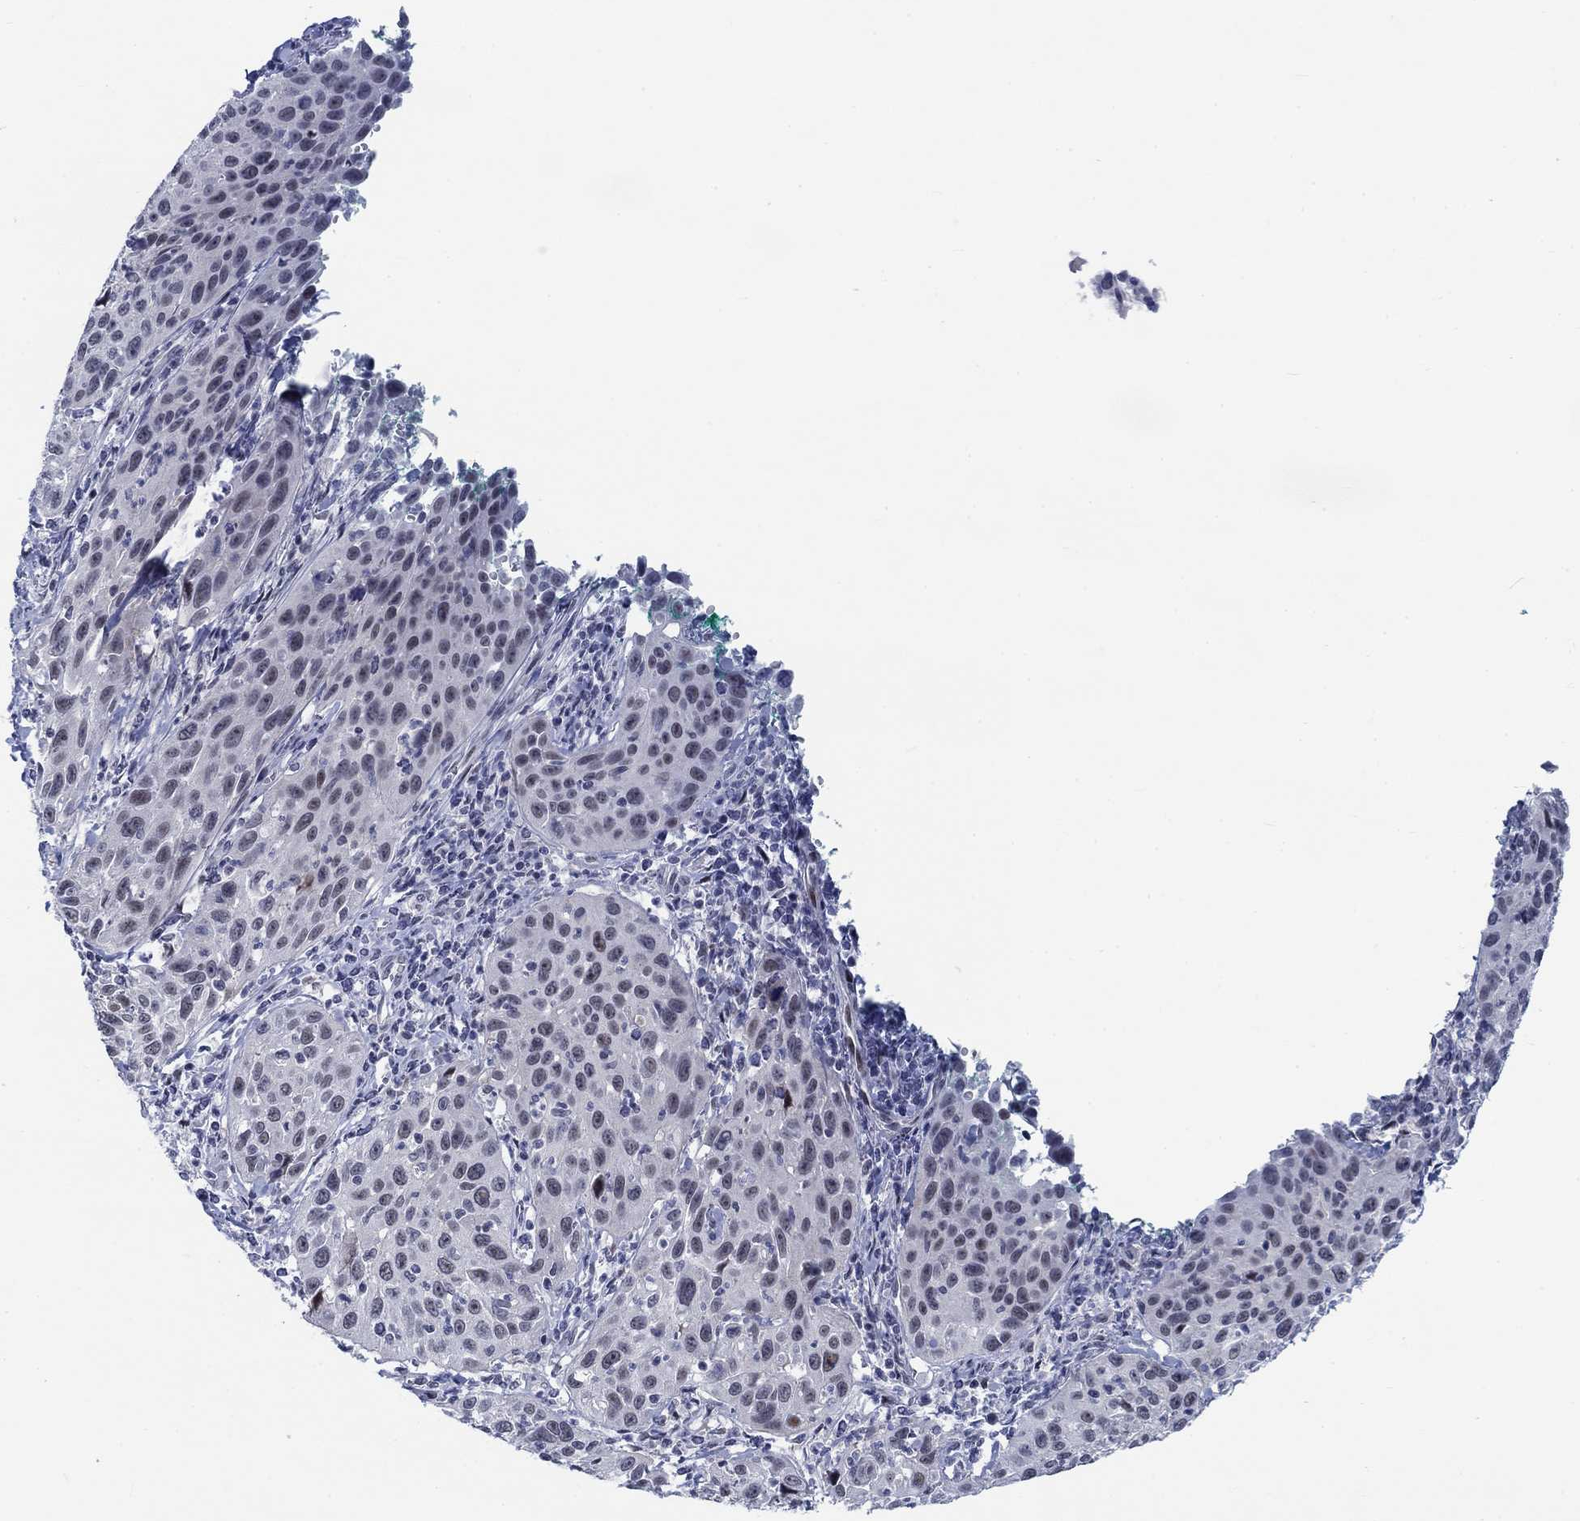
{"staining": {"intensity": "negative", "quantity": "none", "location": "none"}, "tissue": "cervical cancer", "cell_type": "Tumor cells", "image_type": "cancer", "snomed": [{"axis": "morphology", "description": "Squamous cell carcinoma, NOS"}, {"axis": "topography", "description": "Cervix"}], "caption": "Tumor cells show no significant protein expression in squamous cell carcinoma (cervical).", "gene": "NEU3", "patient": {"sex": "female", "age": 26}}